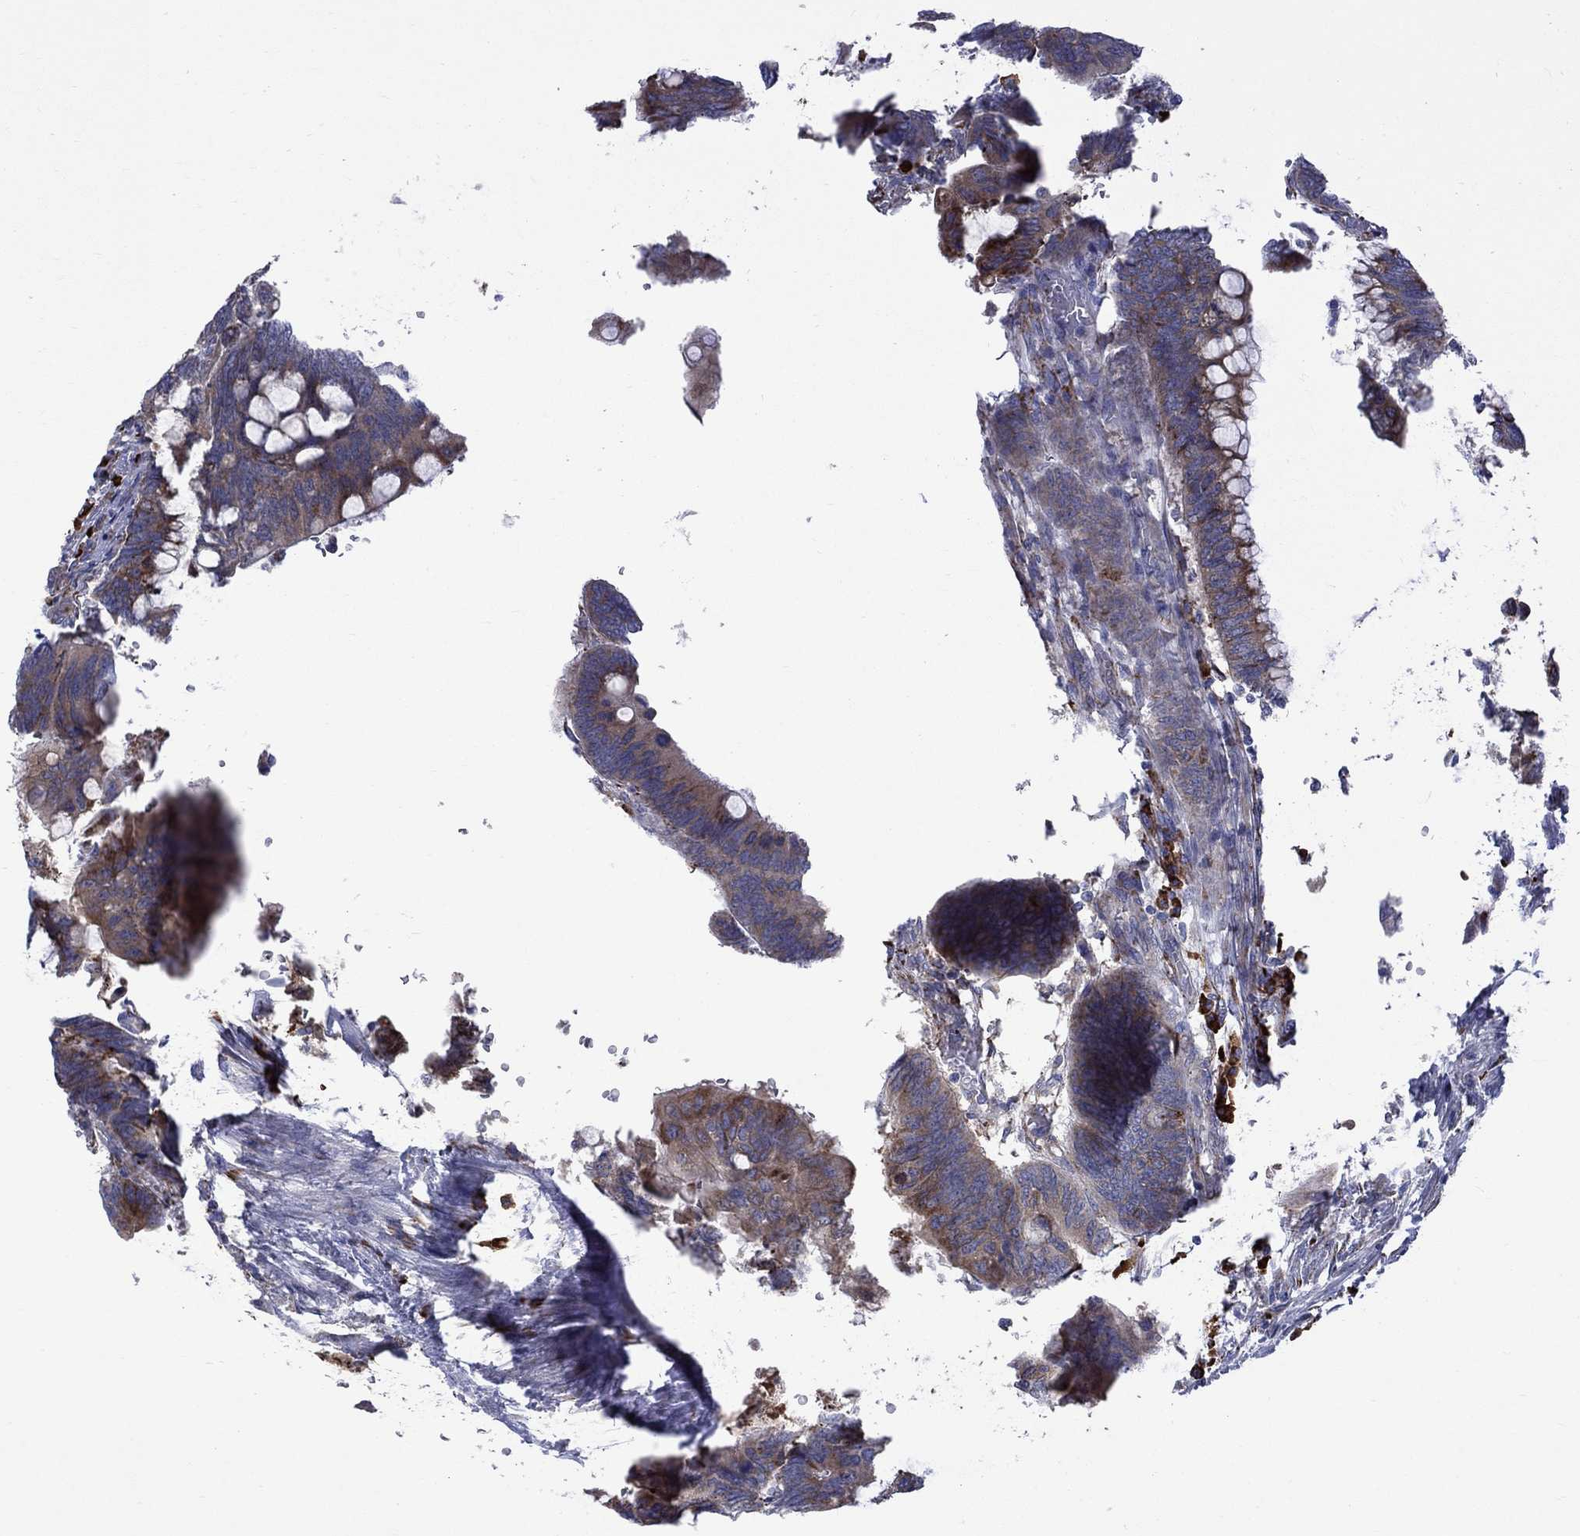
{"staining": {"intensity": "moderate", "quantity": "25%-75%", "location": "cytoplasmic/membranous"}, "tissue": "colorectal cancer", "cell_type": "Tumor cells", "image_type": "cancer", "snomed": [{"axis": "morphology", "description": "Normal tissue, NOS"}, {"axis": "morphology", "description": "Adenocarcinoma, NOS"}, {"axis": "topography", "description": "Rectum"}], "caption": "Immunohistochemical staining of colorectal cancer exhibits medium levels of moderate cytoplasmic/membranous staining in about 25%-75% of tumor cells.", "gene": "ASNS", "patient": {"sex": "male", "age": 92}}